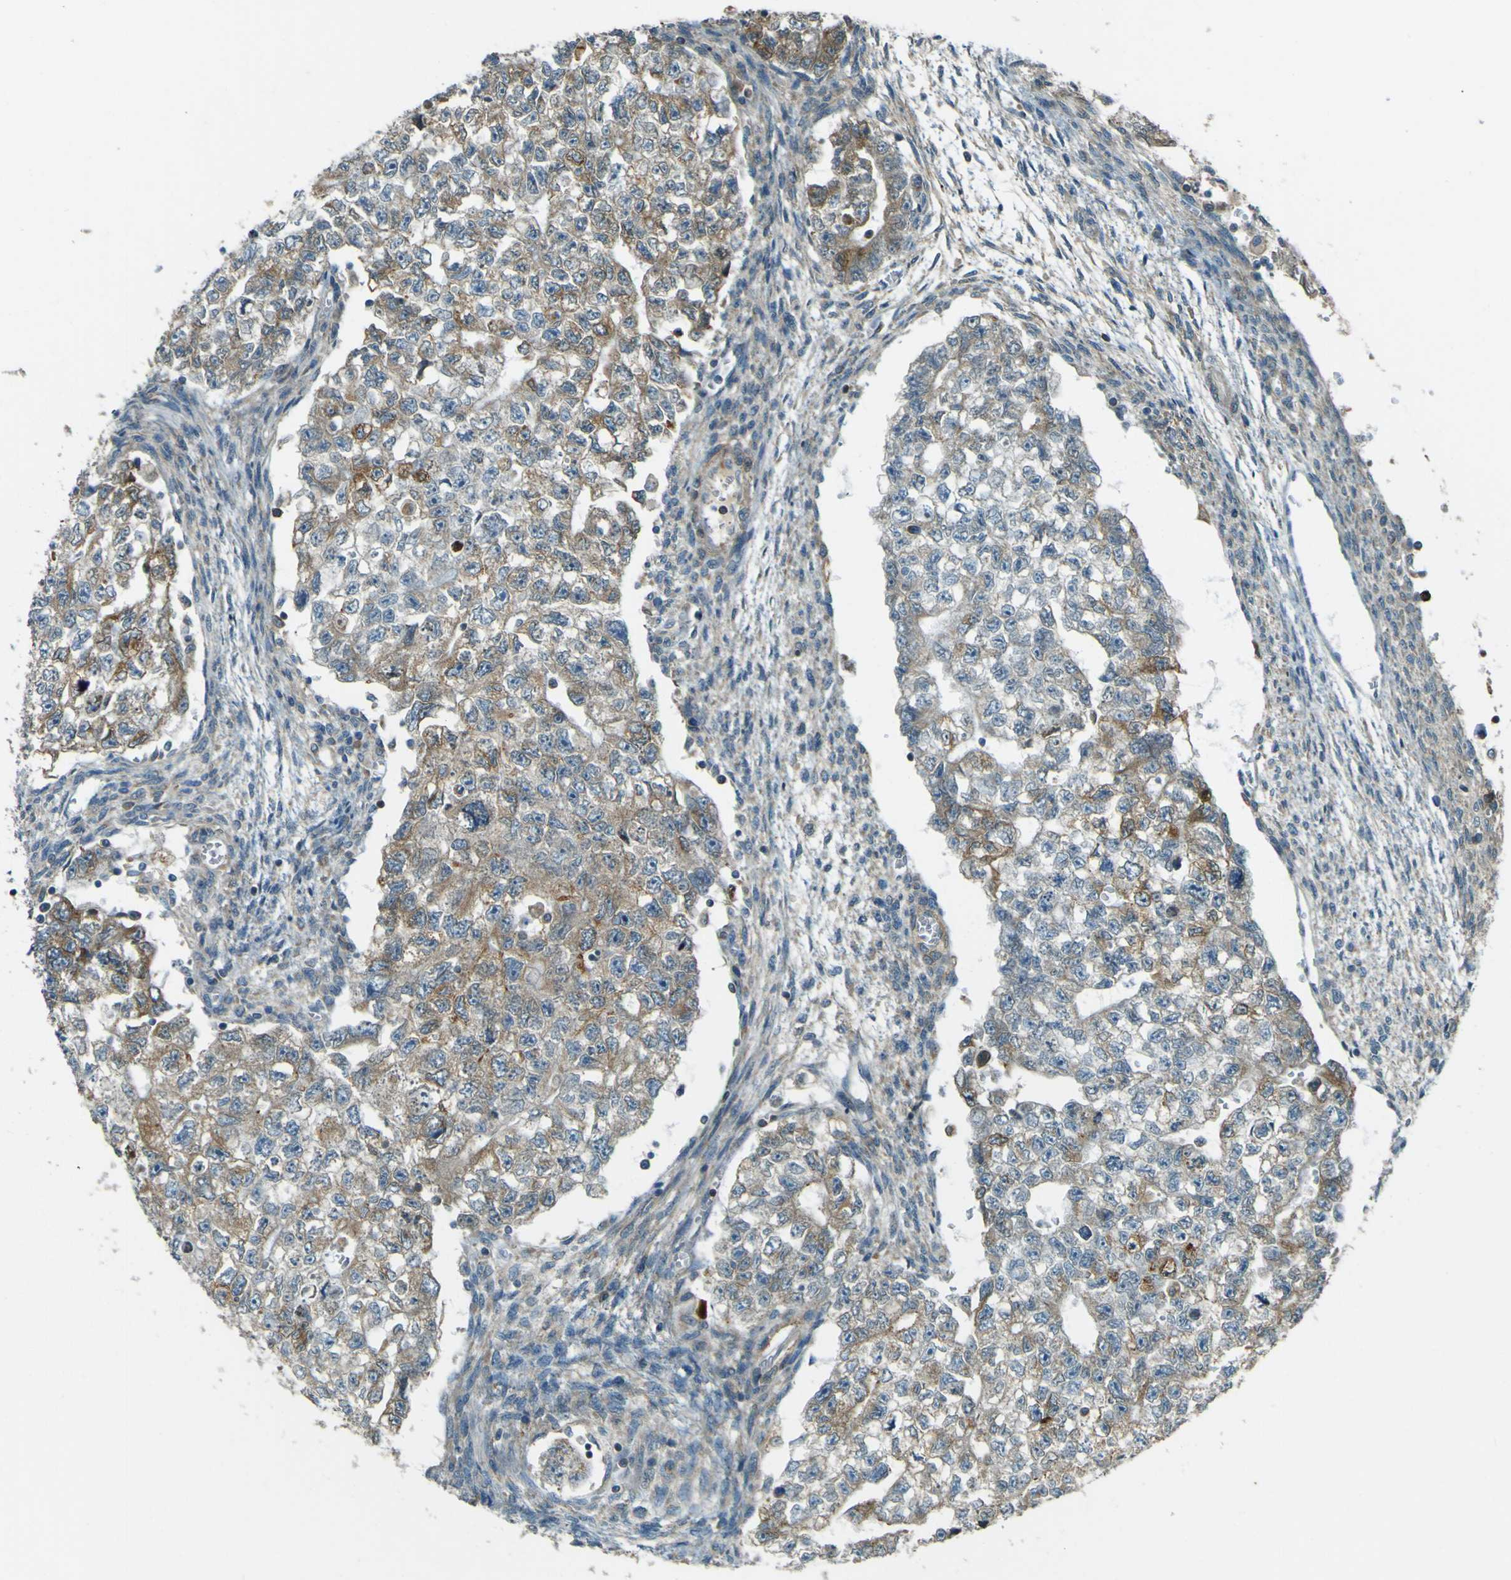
{"staining": {"intensity": "moderate", "quantity": "25%-75%", "location": "cytoplasmic/membranous"}, "tissue": "testis cancer", "cell_type": "Tumor cells", "image_type": "cancer", "snomed": [{"axis": "morphology", "description": "Seminoma, NOS"}, {"axis": "morphology", "description": "Carcinoma, Embryonal, NOS"}, {"axis": "topography", "description": "Testis"}], "caption": "Immunohistochemical staining of seminoma (testis) displays medium levels of moderate cytoplasmic/membranous positivity in approximately 25%-75% of tumor cells. The protein is shown in brown color, while the nuclei are stained blue.", "gene": "LPCAT1", "patient": {"sex": "male", "age": 38}}